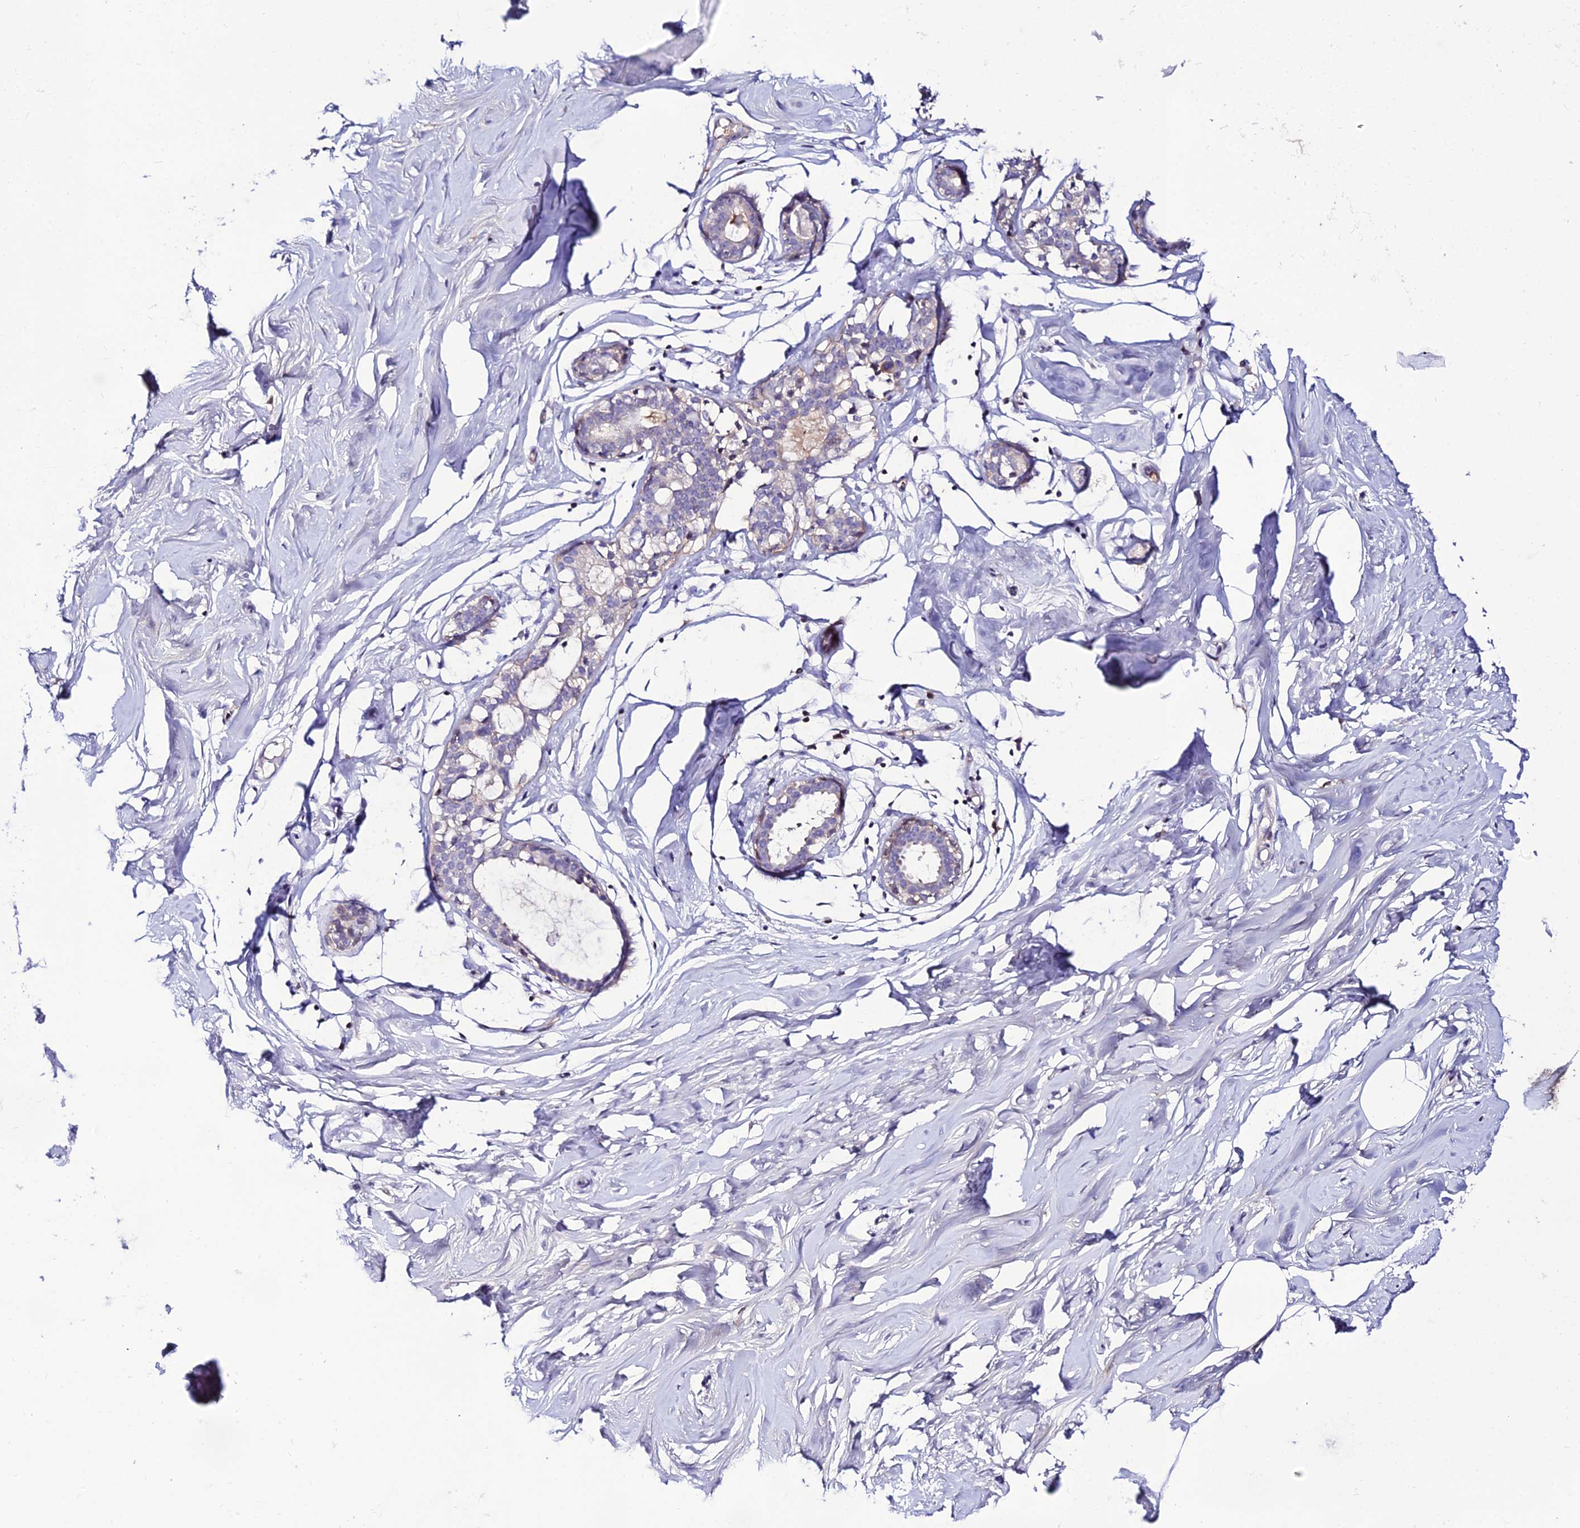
{"staining": {"intensity": "negative", "quantity": "none", "location": "none"}, "tissue": "breast", "cell_type": "Adipocytes", "image_type": "normal", "snomed": [{"axis": "morphology", "description": "Normal tissue, NOS"}, {"axis": "morphology", "description": "Adenoma, NOS"}, {"axis": "topography", "description": "Breast"}], "caption": "Protein analysis of unremarkable breast demonstrates no significant expression in adipocytes. The staining is performed using DAB (3,3'-diaminobenzidine) brown chromogen with nuclei counter-stained in using hematoxylin.", "gene": "DEFB132", "patient": {"sex": "female", "age": 23}}